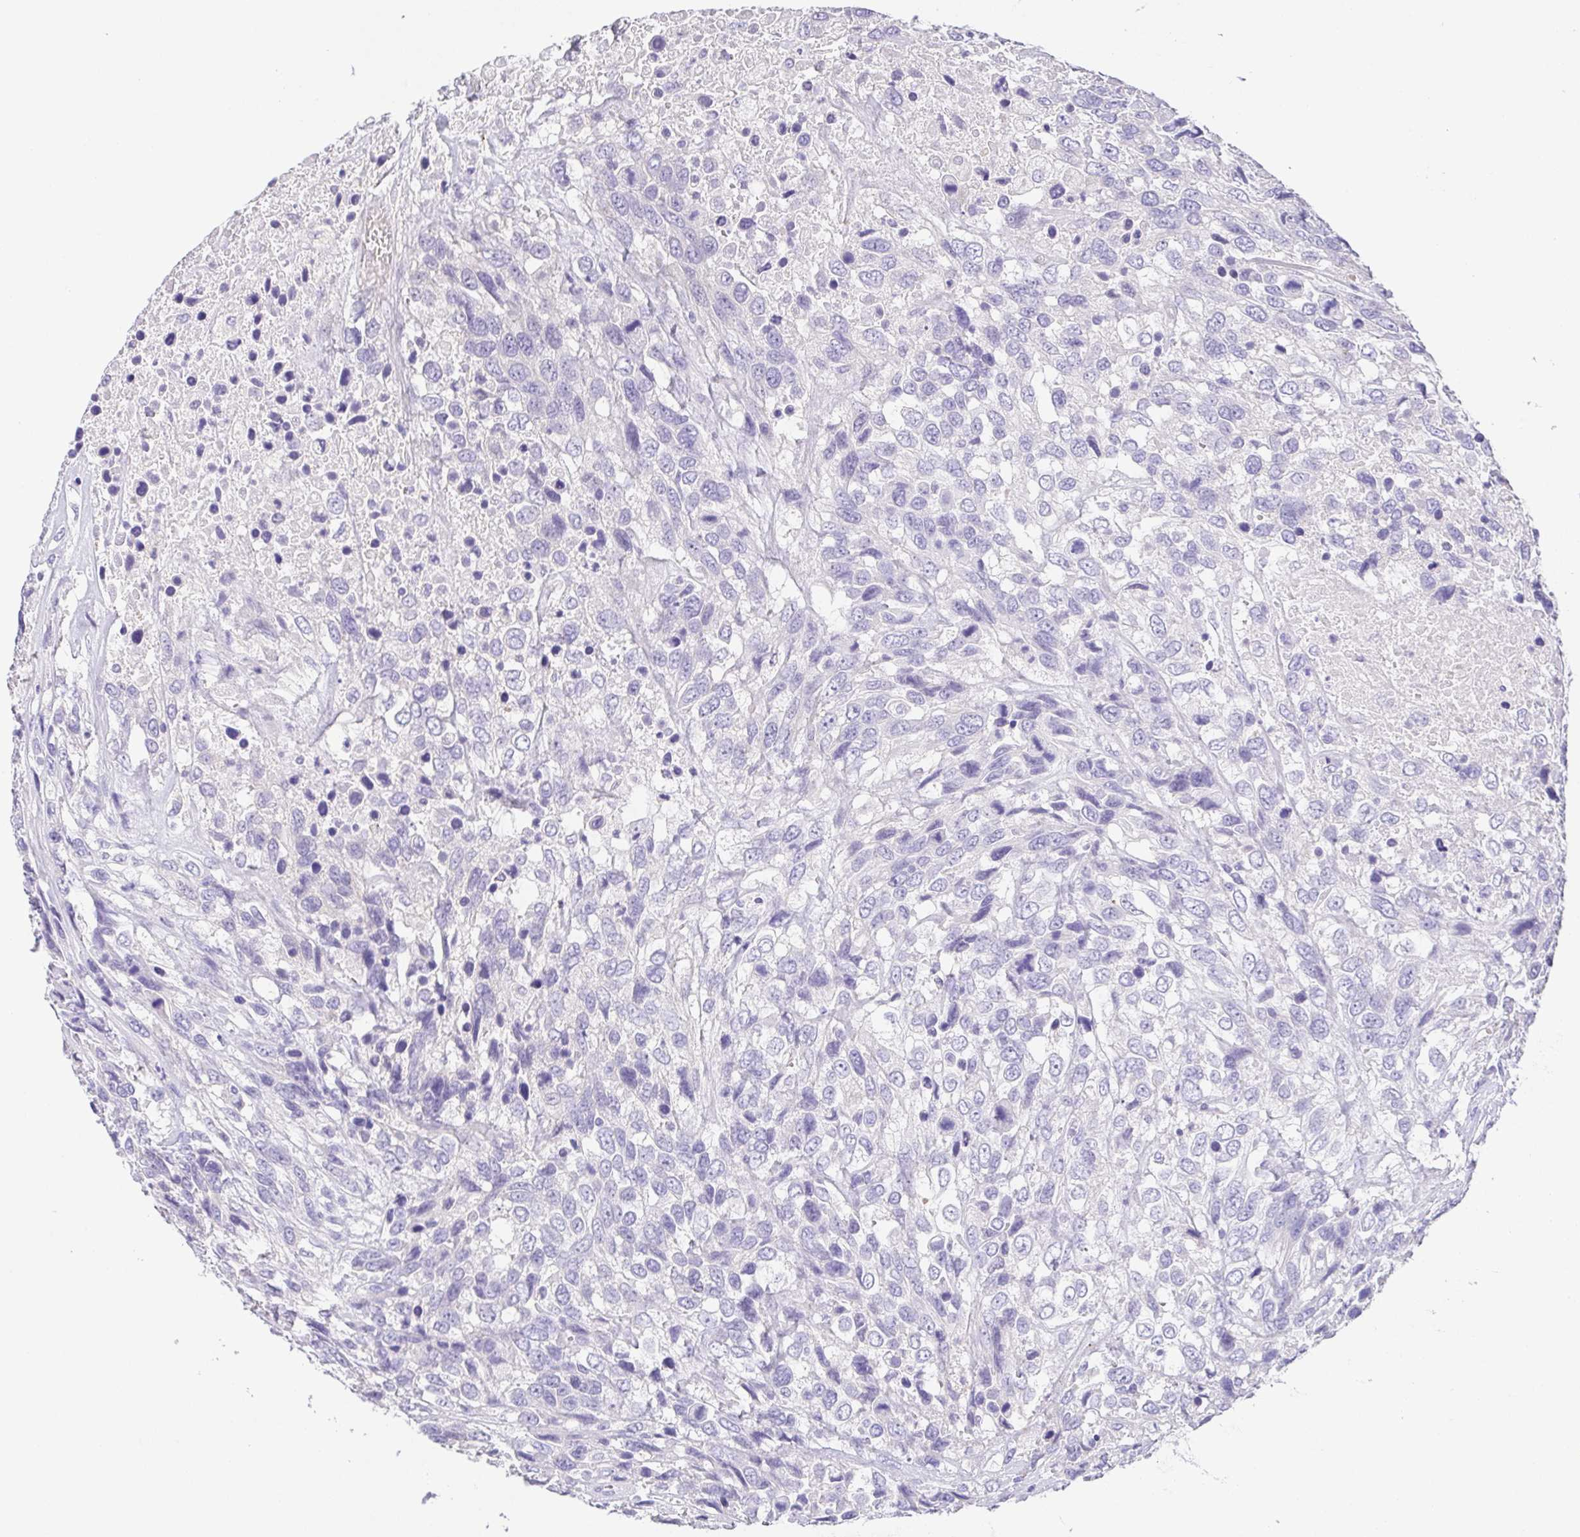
{"staining": {"intensity": "negative", "quantity": "none", "location": "none"}, "tissue": "urothelial cancer", "cell_type": "Tumor cells", "image_type": "cancer", "snomed": [{"axis": "morphology", "description": "Urothelial carcinoma, High grade"}, {"axis": "topography", "description": "Urinary bladder"}], "caption": "This is an immunohistochemistry (IHC) photomicrograph of urothelial cancer. There is no expression in tumor cells.", "gene": "HAPLN2", "patient": {"sex": "female", "age": 70}}